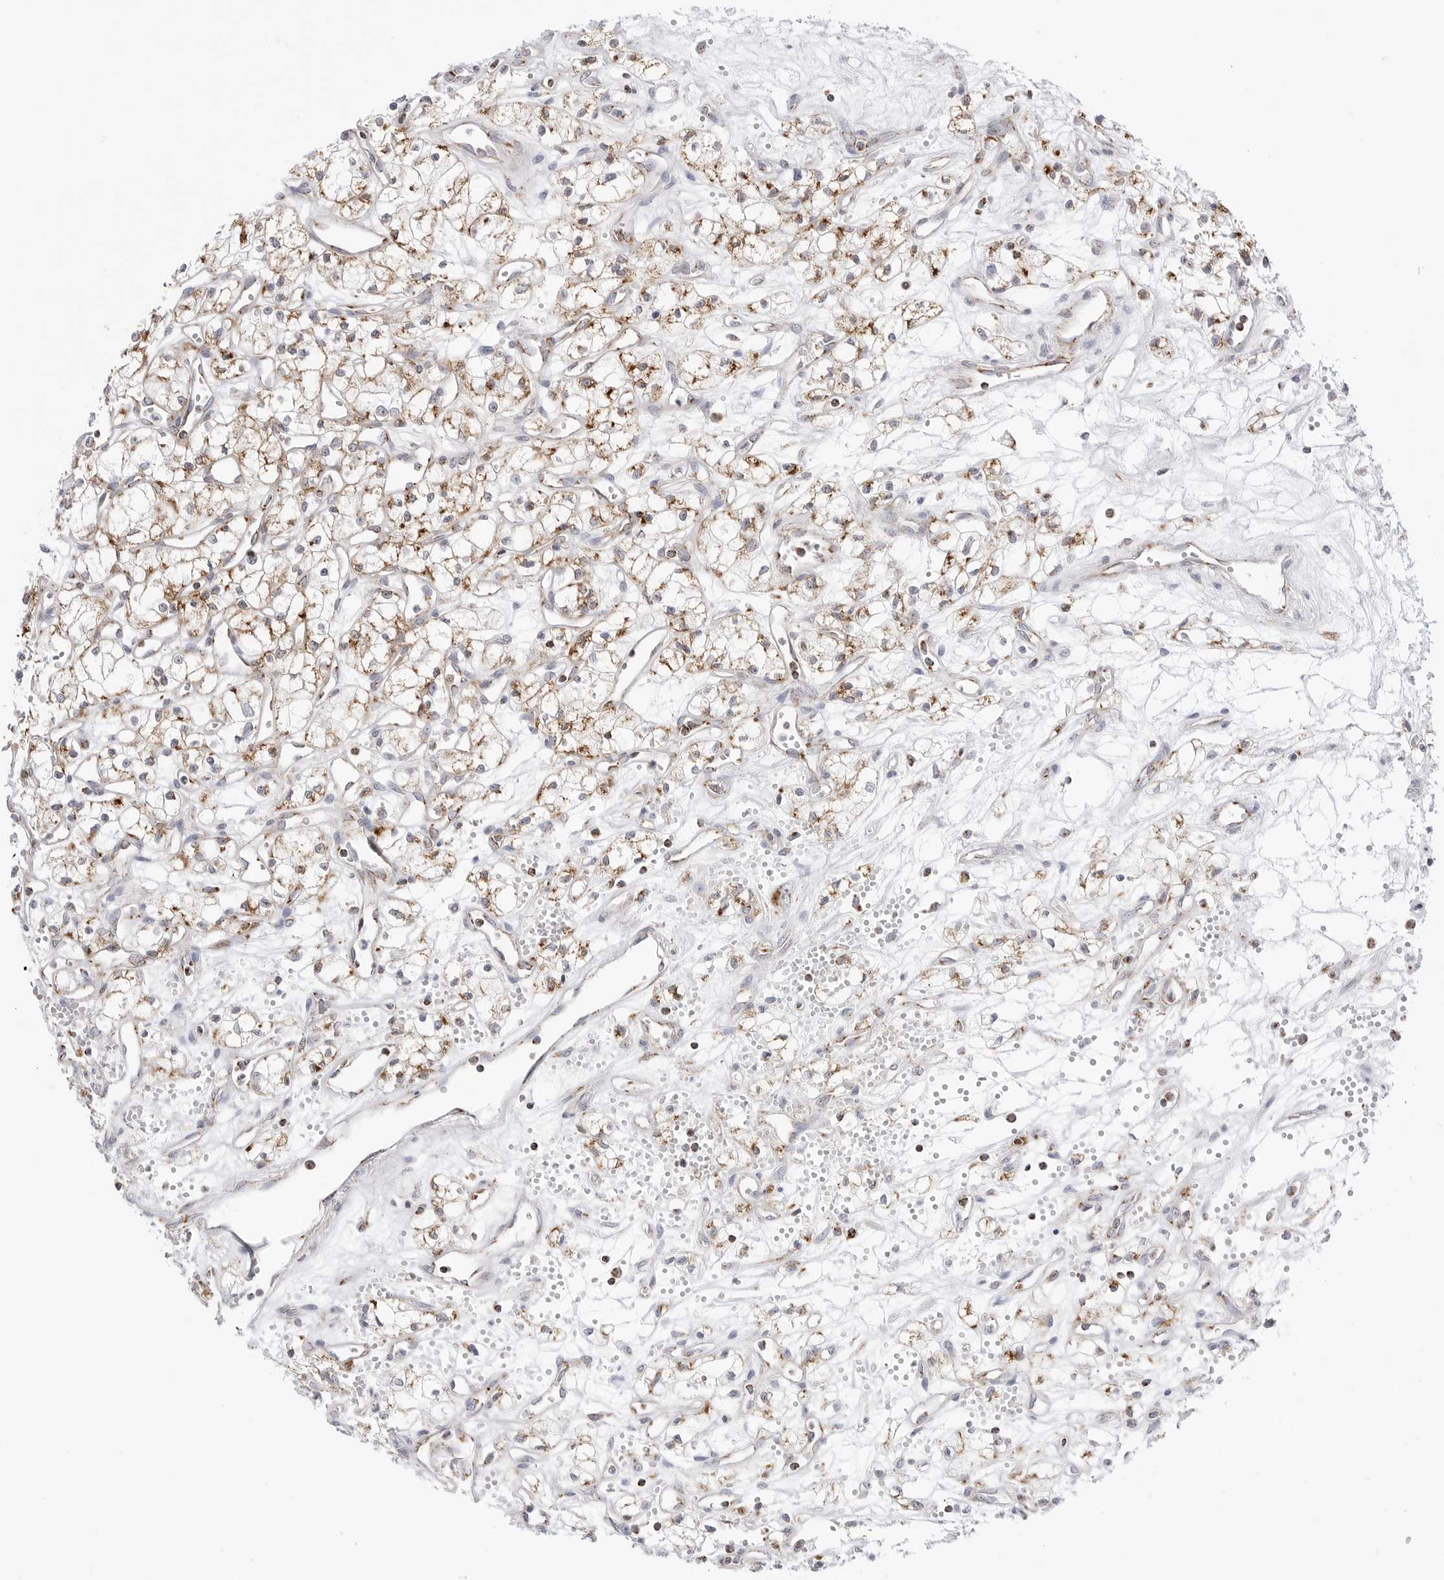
{"staining": {"intensity": "weak", "quantity": "25%-75%", "location": "cytoplasmic/membranous"}, "tissue": "renal cancer", "cell_type": "Tumor cells", "image_type": "cancer", "snomed": [{"axis": "morphology", "description": "Adenocarcinoma, NOS"}, {"axis": "topography", "description": "Kidney"}], "caption": "Protein expression analysis of renal cancer displays weak cytoplasmic/membranous positivity in approximately 25%-75% of tumor cells. (DAB (3,3'-diaminobenzidine) IHC, brown staining for protein, blue staining for nuclei).", "gene": "ATP5IF1", "patient": {"sex": "male", "age": 59}}